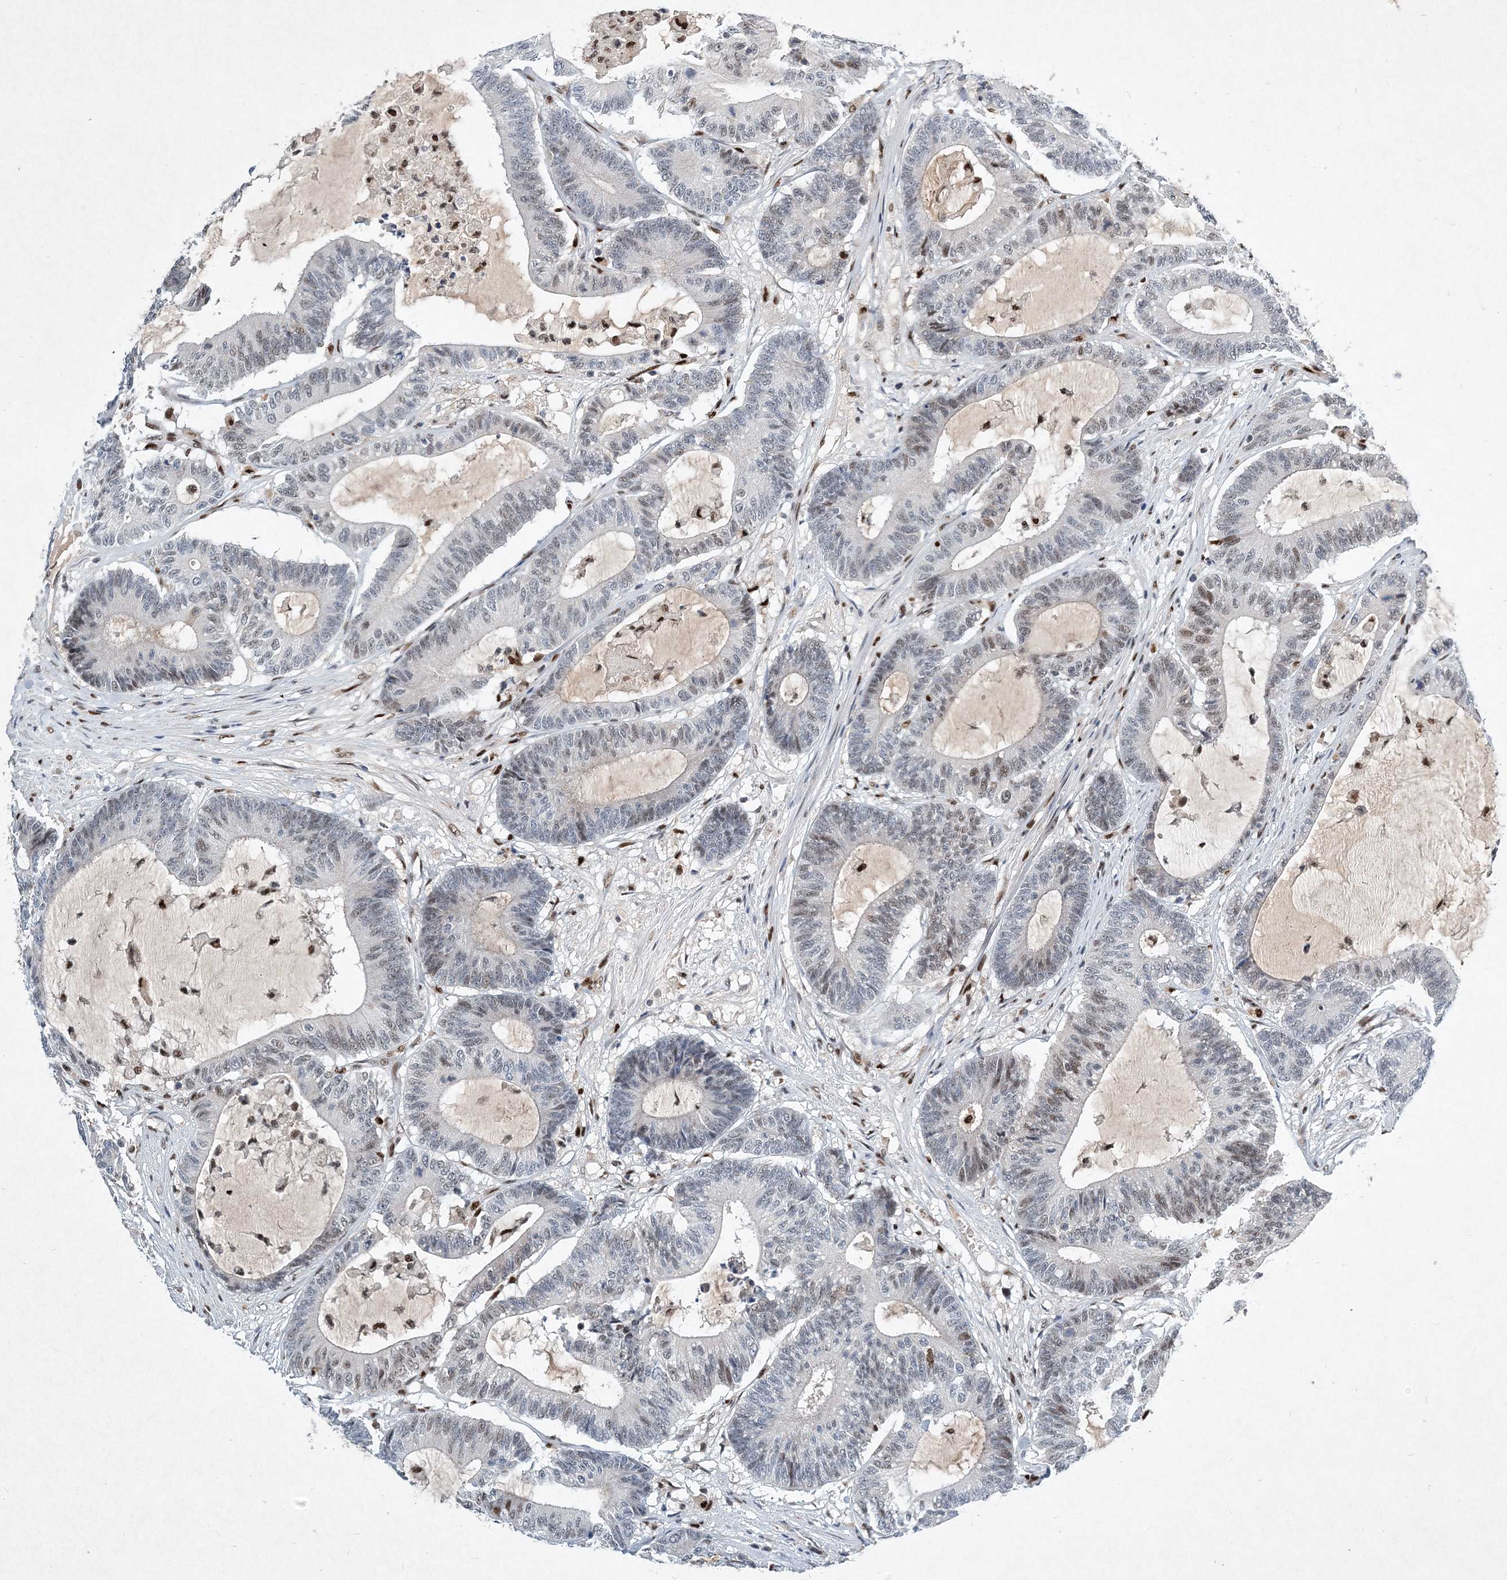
{"staining": {"intensity": "weak", "quantity": "<25%", "location": "nuclear"}, "tissue": "colorectal cancer", "cell_type": "Tumor cells", "image_type": "cancer", "snomed": [{"axis": "morphology", "description": "Adenocarcinoma, NOS"}, {"axis": "topography", "description": "Colon"}], "caption": "Tumor cells show no significant staining in adenocarcinoma (colorectal). Brightfield microscopy of IHC stained with DAB (brown) and hematoxylin (blue), captured at high magnification.", "gene": "KPNA4", "patient": {"sex": "female", "age": 84}}